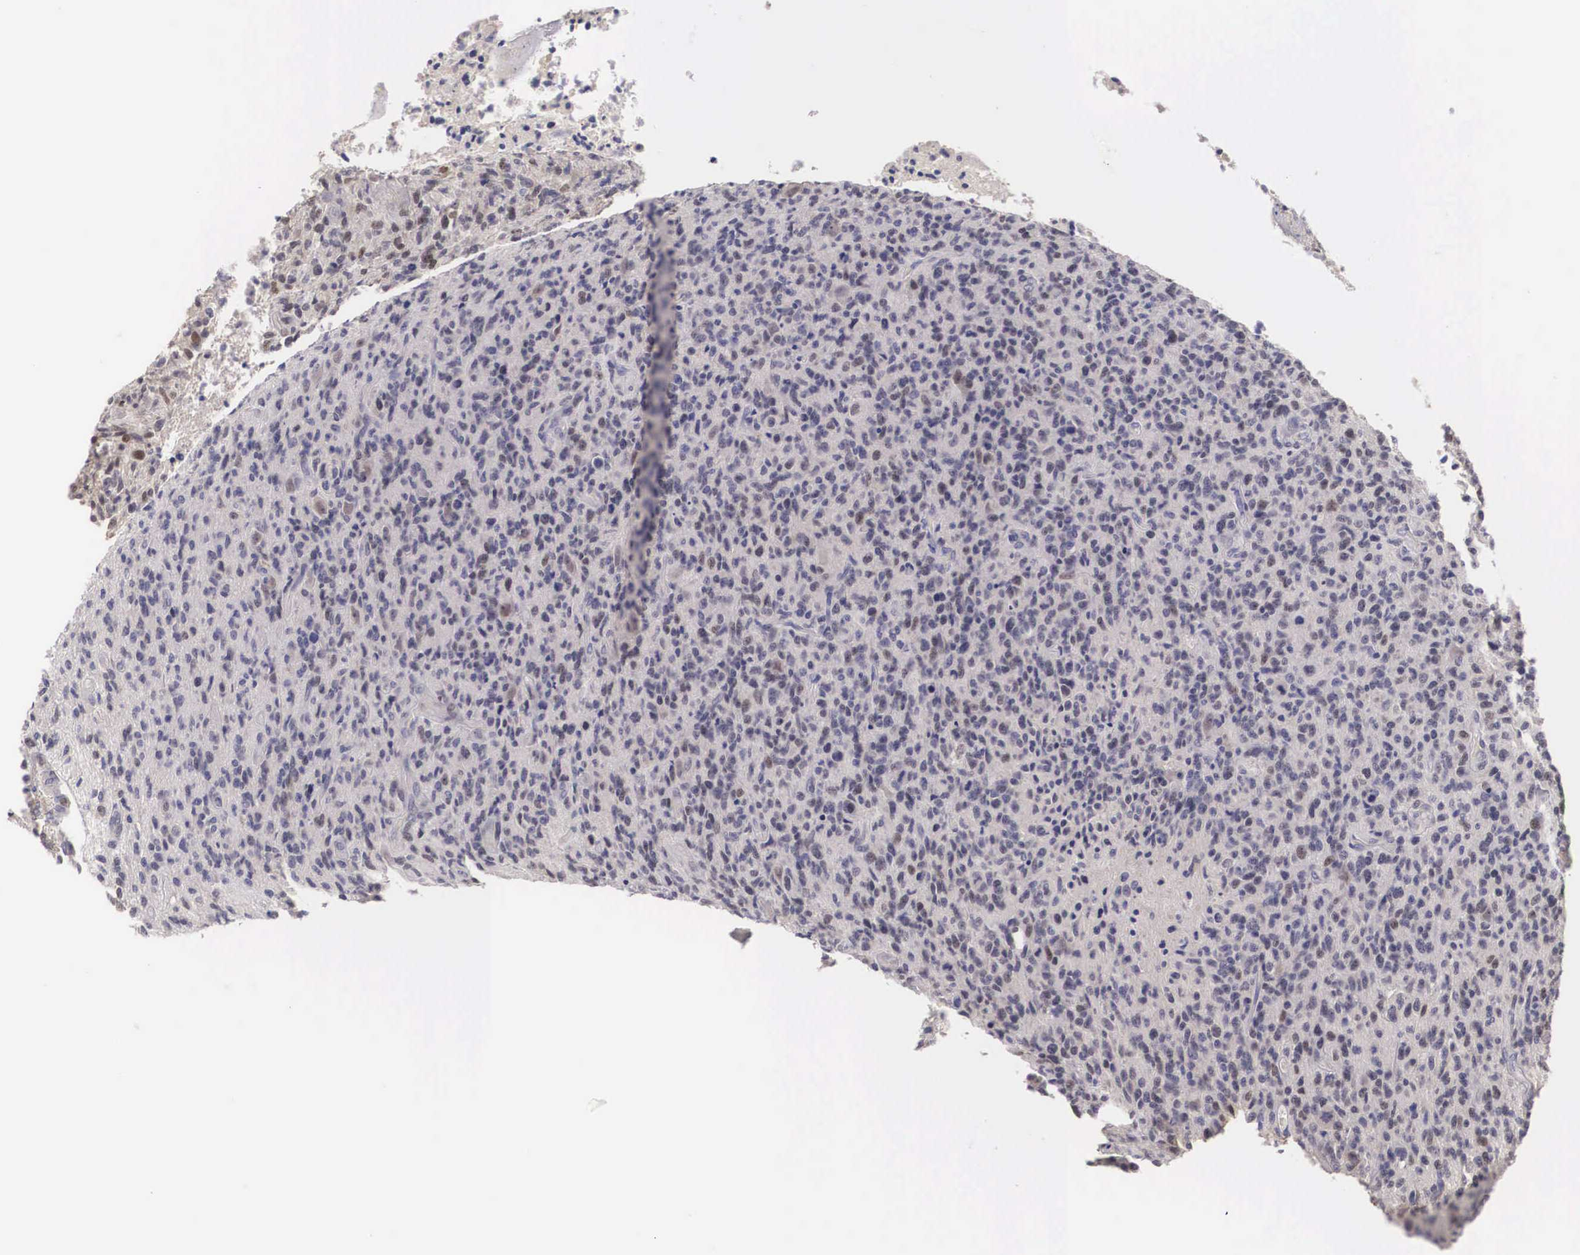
{"staining": {"intensity": "negative", "quantity": "none", "location": "none"}, "tissue": "glioma", "cell_type": "Tumor cells", "image_type": "cancer", "snomed": [{"axis": "morphology", "description": "Glioma, malignant, High grade"}, {"axis": "topography", "description": "Brain"}], "caption": "The IHC histopathology image has no significant staining in tumor cells of malignant glioma (high-grade) tissue. (Brightfield microscopy of DAB immunohistochemistry (IHC) at high magnification).", "gene": "ENOX2", "patient": {"sex": "male", "age": 36}}